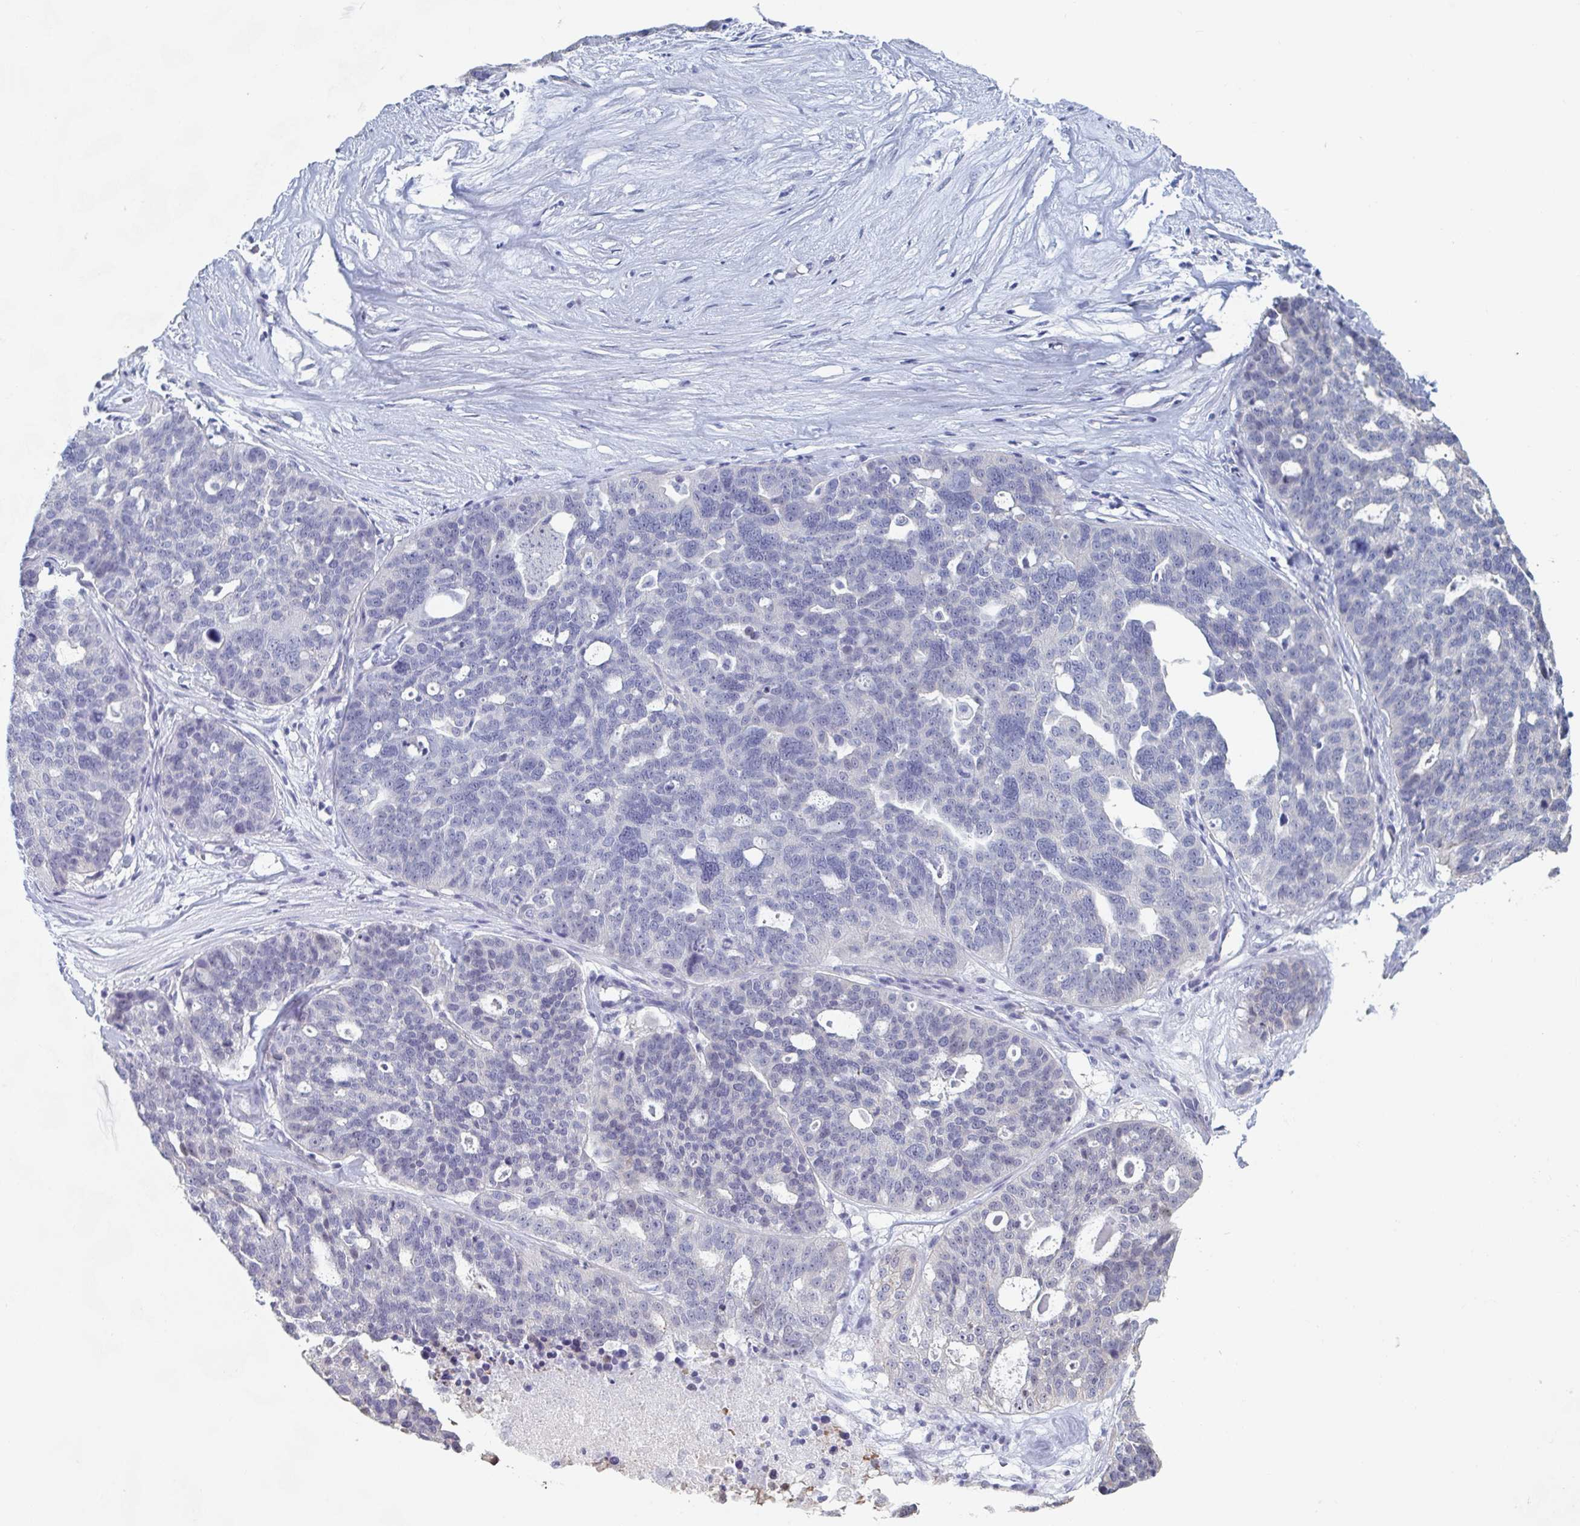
{"staining": {"intensity": "negative", "quantity": "none", "location": "none"}, "tissue": "ovarian cancer", "cell_type": "Tumor cells", "image_type": "cancer", "snomed": [{"axis": "morphology", "description": "Cystadenocarcinoma, serous, NOS"}, {"axis": "topography", "description": "Ovary"}], "caption": "Immunohistochemistry (IHC) photomicrograph of ovarian cancer (serous cystadenocarcinoma) stained for a protein (brown), which demonstrates no staining in tumor cells. (DAB immunohistochemistry with hematoxylin counter stain).", "gene": "FOXA1", "patient": {"sex": "female", "age": 59}}